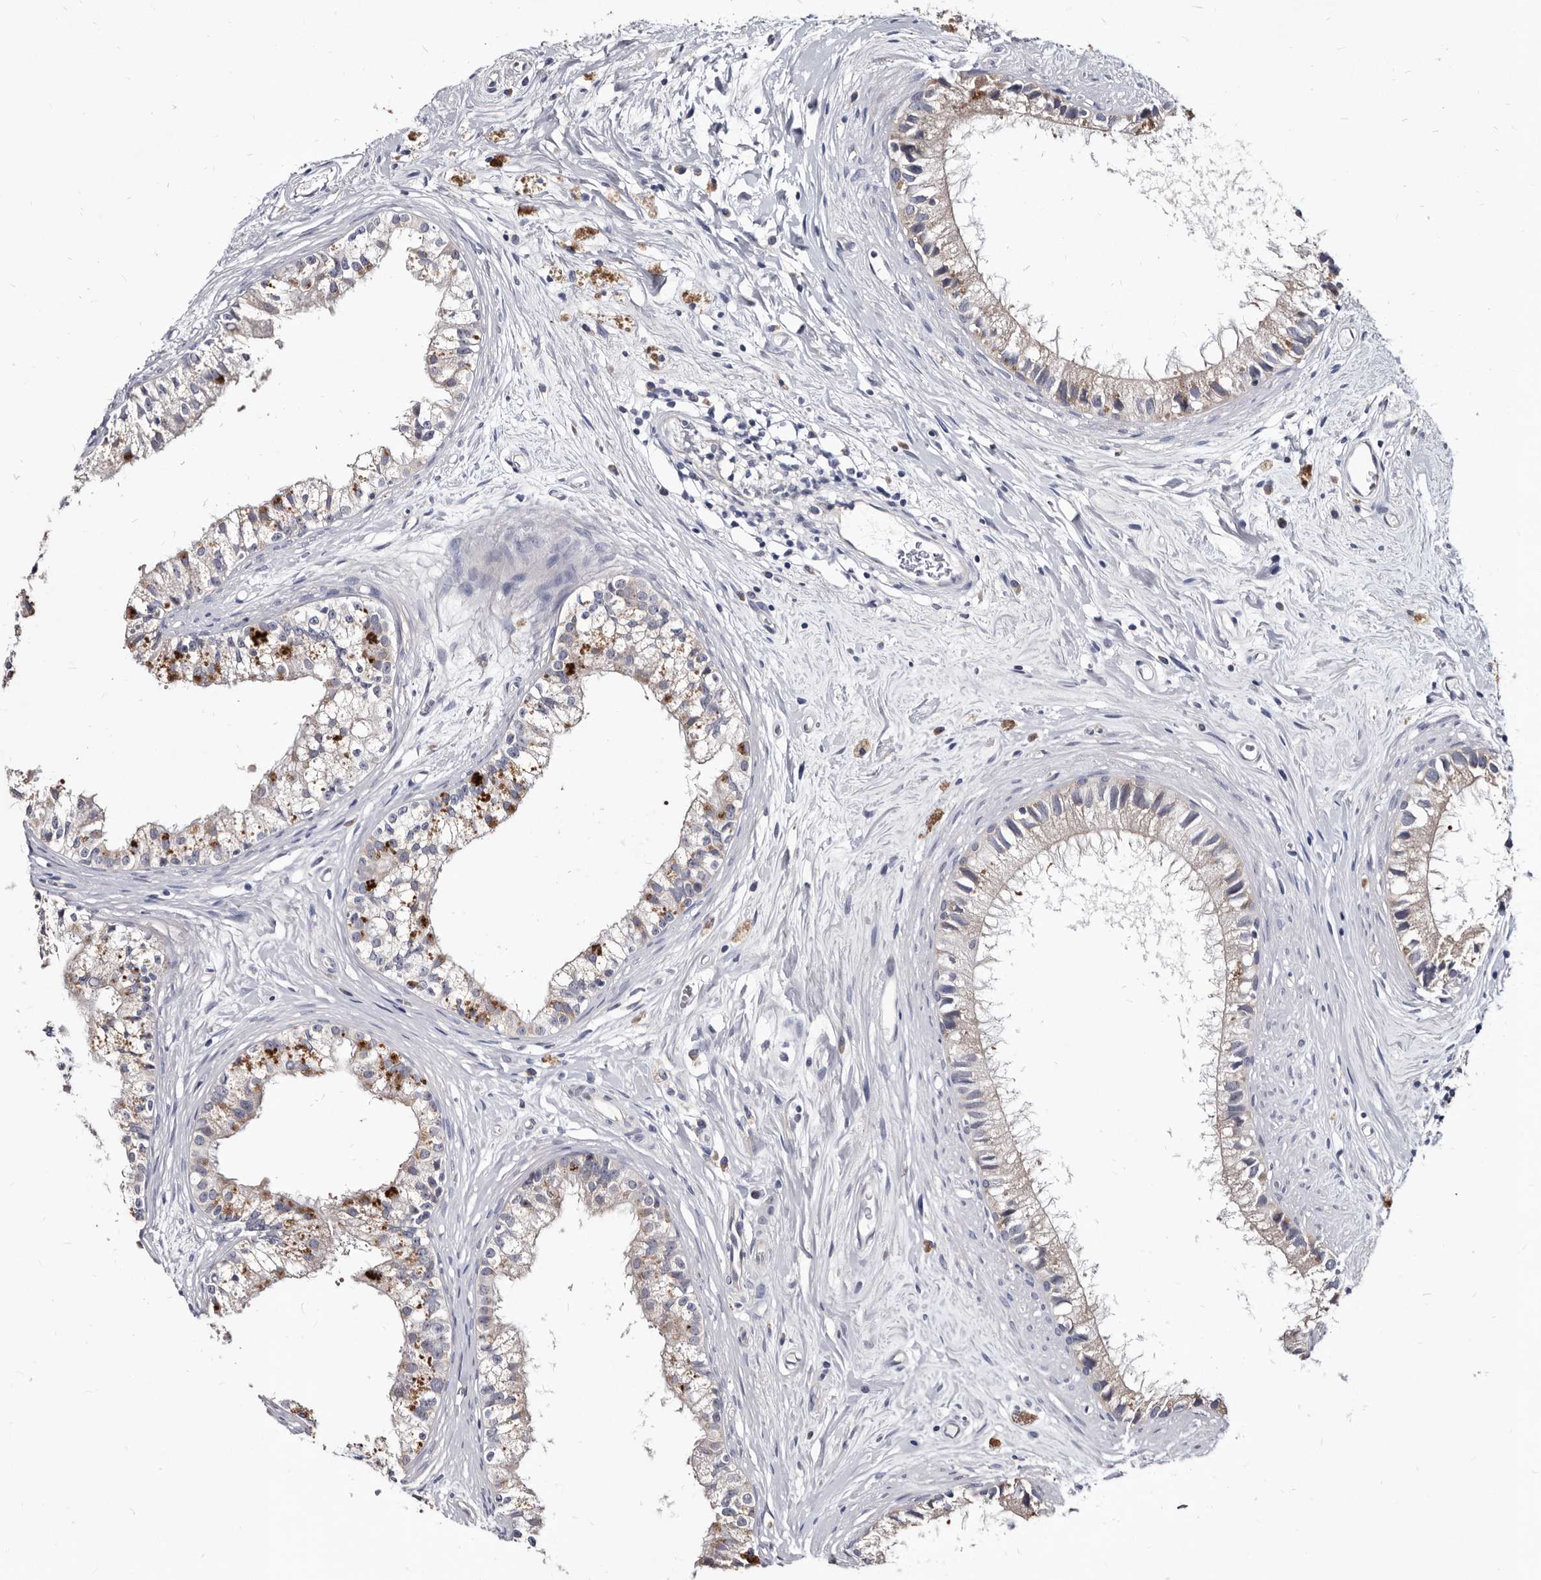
{"staining": {"intensity": "weak", "quantity": "<25%", "location": "cytoplasmic/membranous"}, "tissue": "epididymis", "cell_type": "Glandular cells", "image_type": "normal", "snomed": [{"axis": "morphology", "description": "Normal tissue, NOS"}, {"axis": "topography", "description": "Epididymis"}], "caption": "The micrograph exhibits no staining of glandular cells in normal epididymis.", "gene": "ABCF2", "patient": {"sex": "male", "age": 80}}